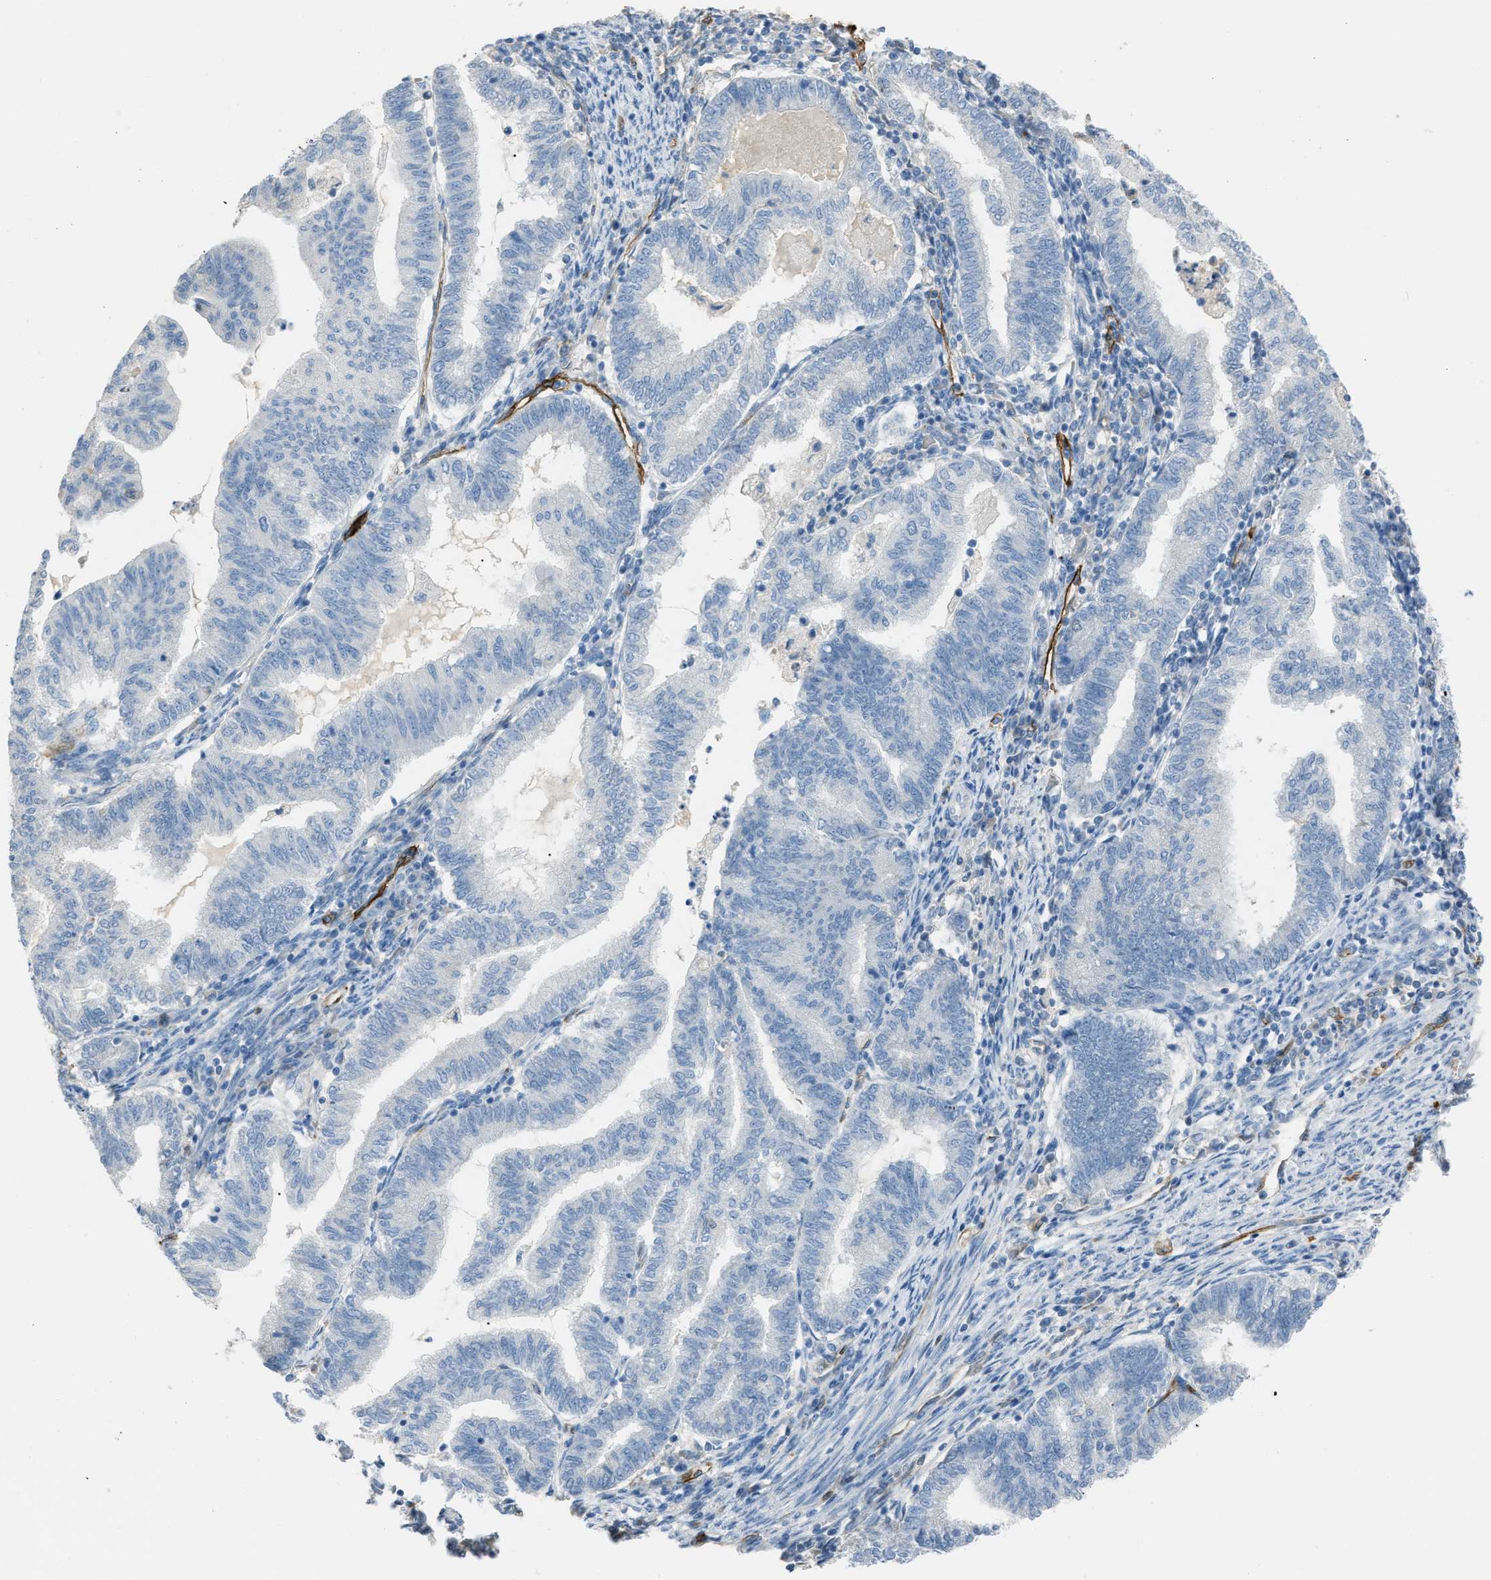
{"staining": {"intensity": "negative", "quantity": "none", "location": "none"}, "tissue": "endometrial cancer", "cell_type": "Tumor cells", "image_type": "cancer", "snomed": [{"axis": "morphology", "description": "Polyp, NOS"}, {"axis": "morphology", "description": "Adenocarcinoma, NOS"}, {"axis": "morphology", "description": "Adenoma, NOS"}, {"axis": "topography", "description": "Endometrium"}], "caption": "High magnification brightfield microscopy of endometrial cancer stained with DAB (brown) and counterstained with hematoxylin (blue): tumor cells show no significant positivity.", "gene": "SLC22A15", "patient": {"sex": "female", "age": 79}}